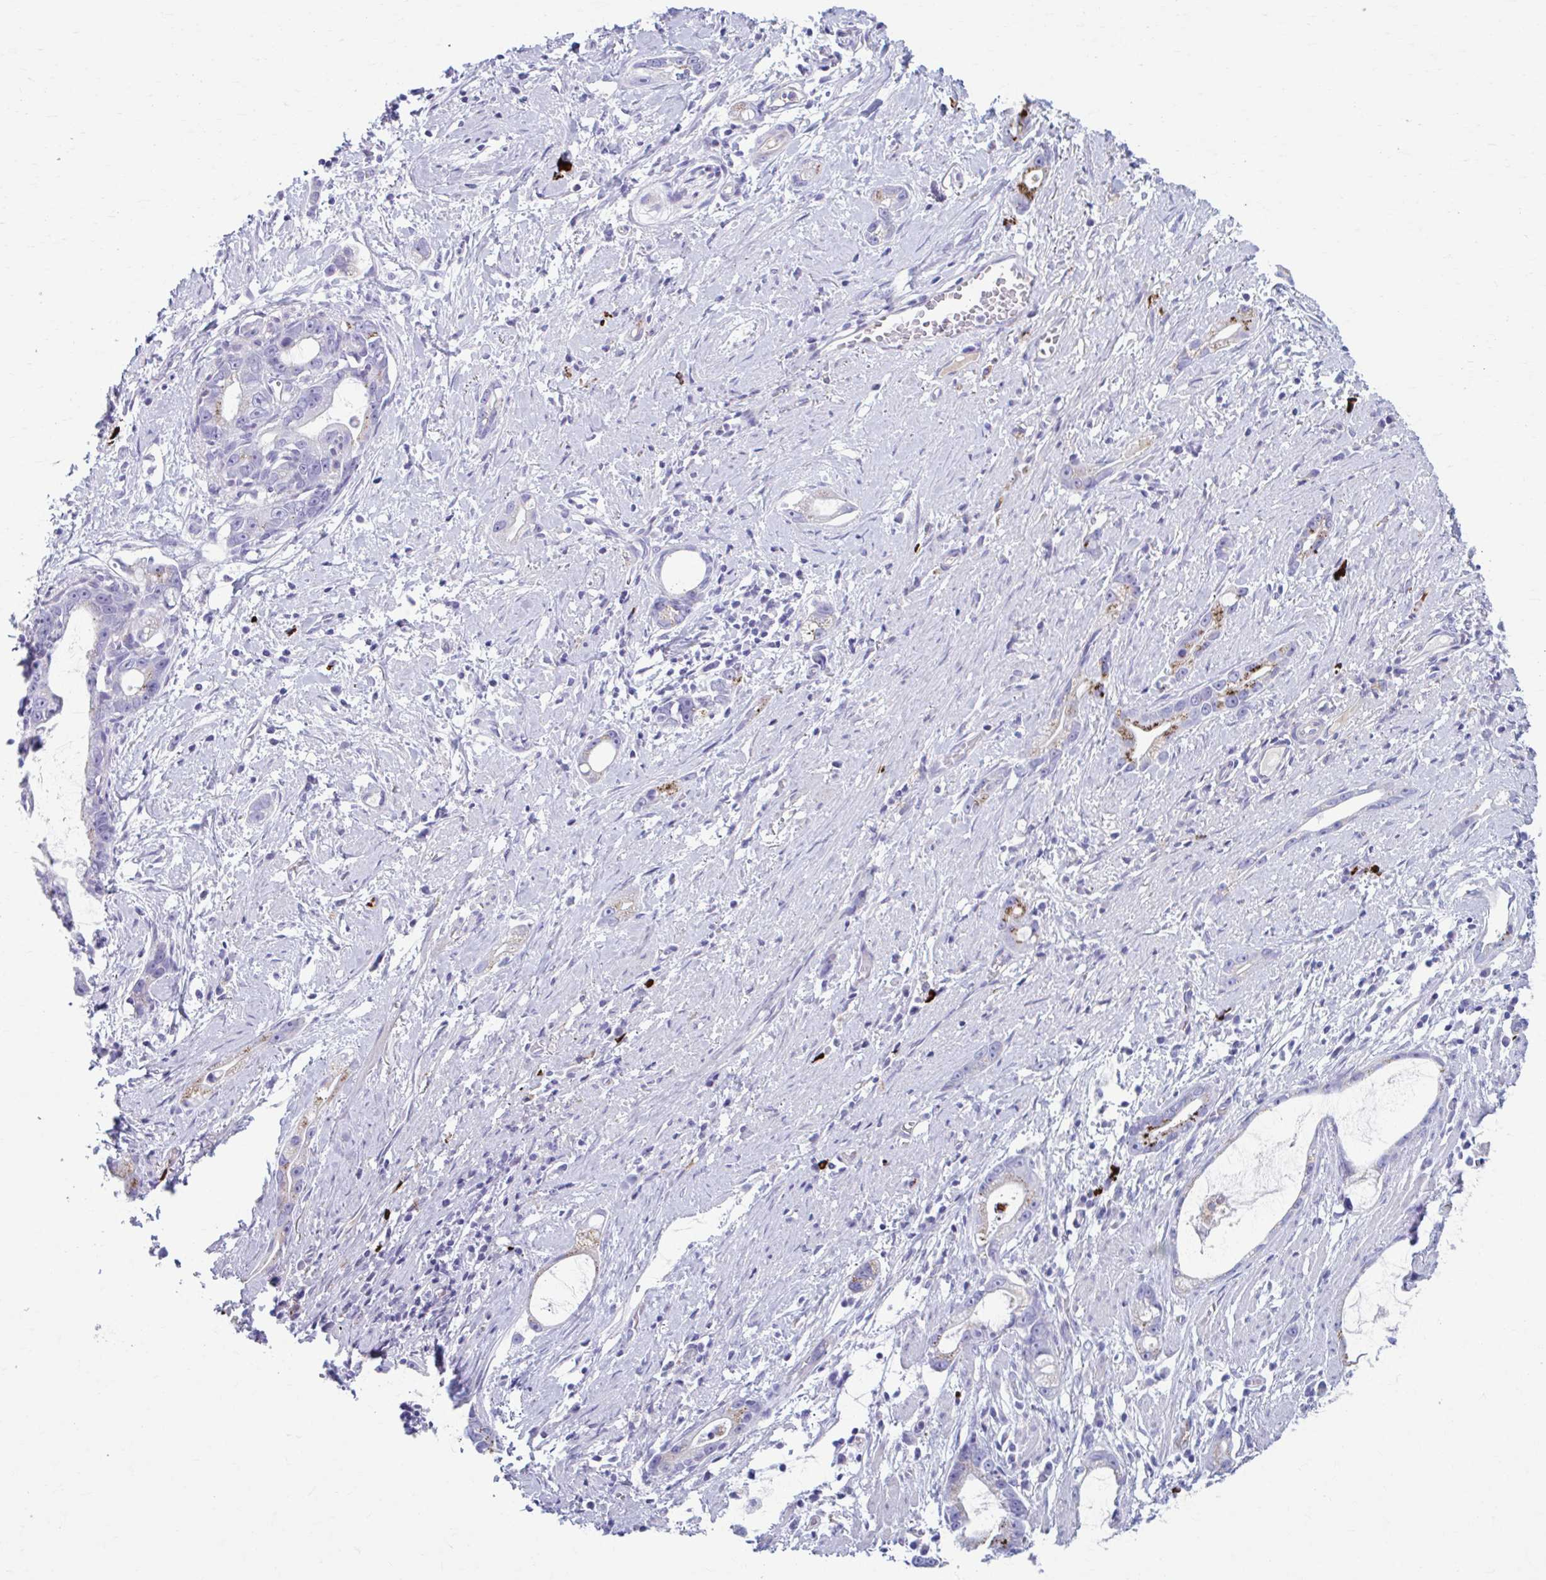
{"staining": {"intensity": "moderate", "quantity": "<25%", "location": "cytoplasmic/membranous"}, "tissue": "stomach cancer", "cell_type": "Tumor cells", "image_type": "cancer", "snomed": [{"axis": "morphology", "description": "Adenocarcinoma, NOS"}, {"axis": "topography", "description": "Stomach"}], "caption": "Protein expression analysis of human stomach cancer reveals moderate cytoplasmic/membranous positivity in about <25% of tumor cells.", "gene": "C12orf71", "patient": {"sex": "male", "age": 55}}